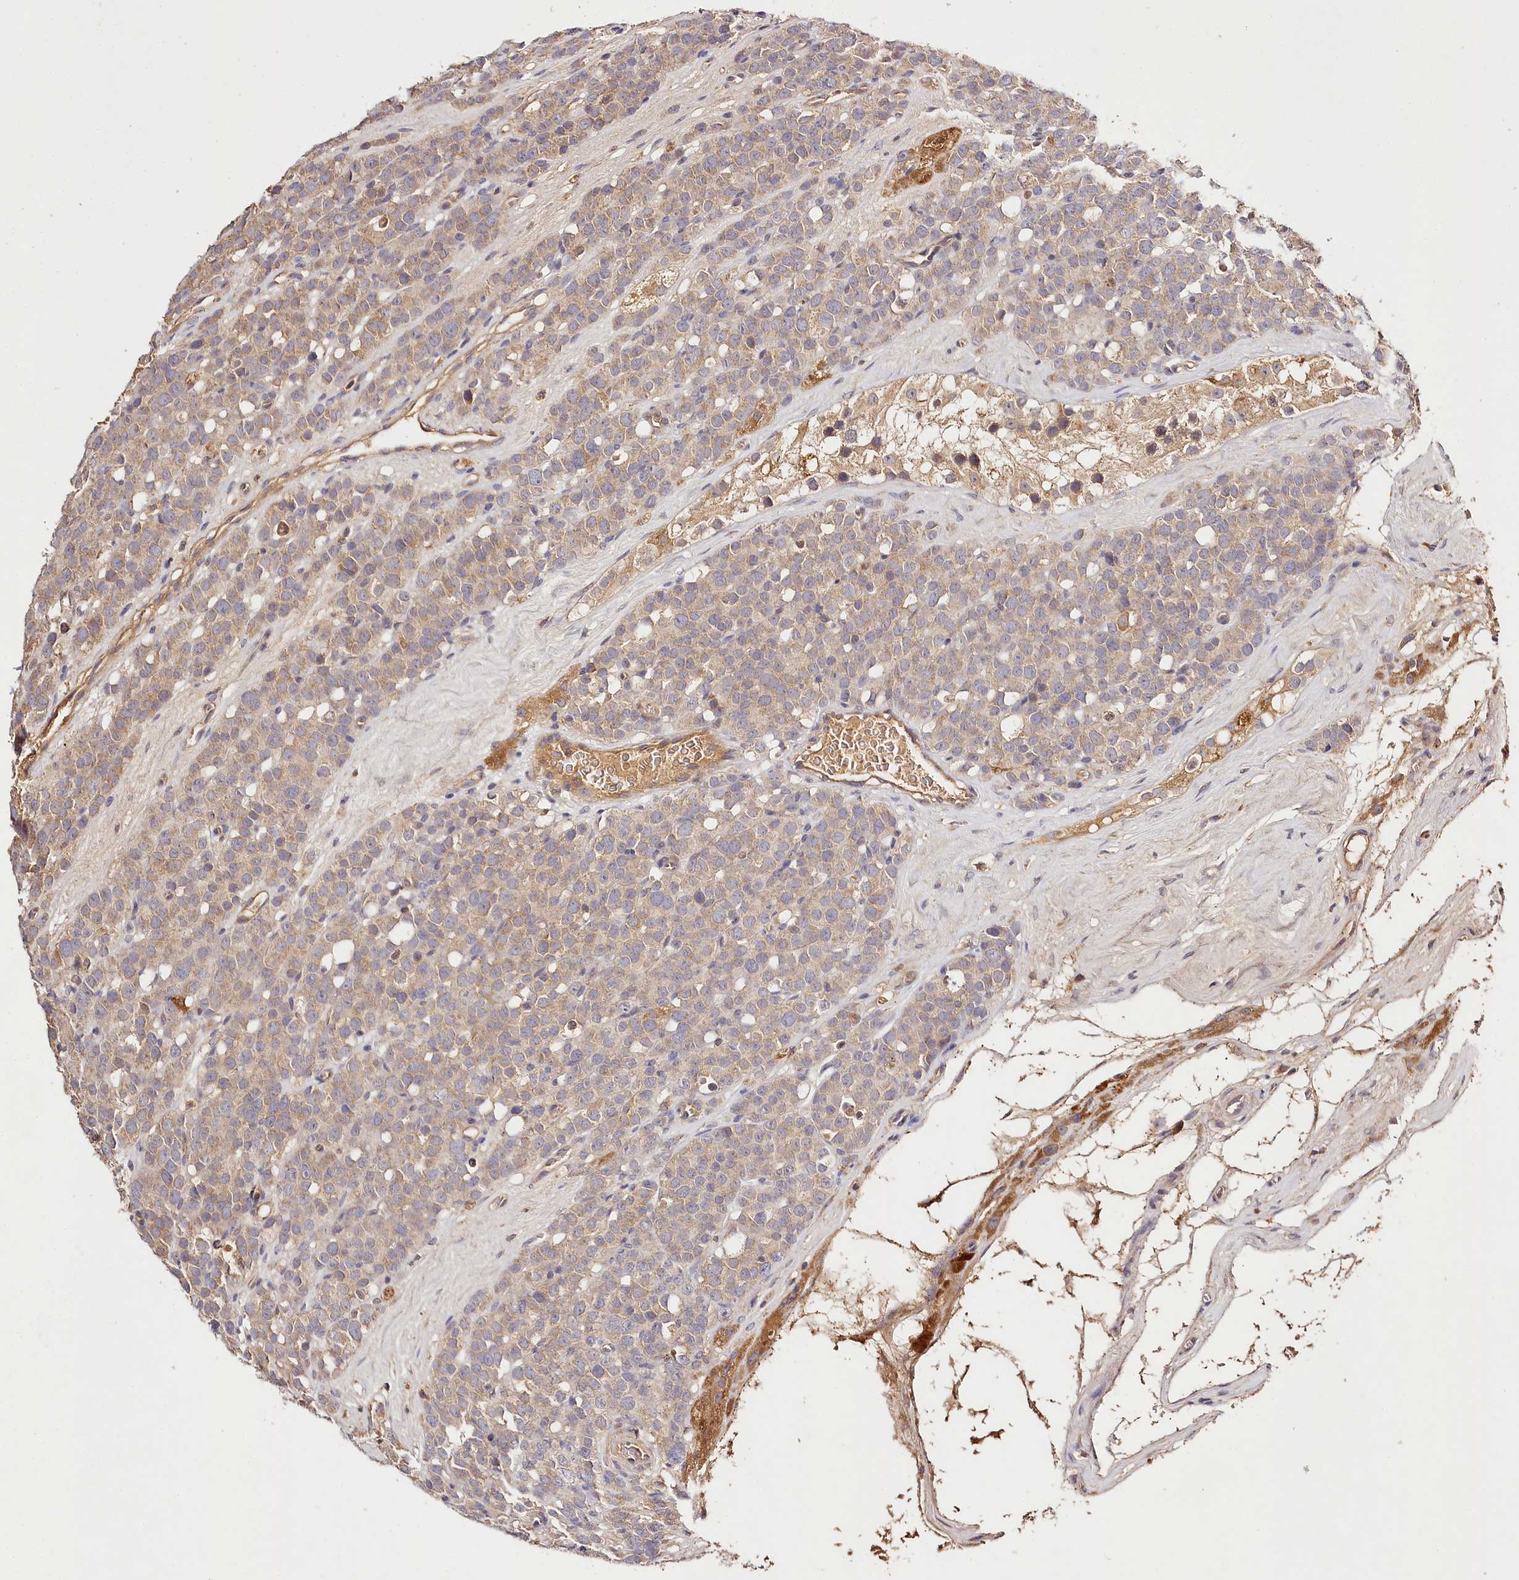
{"staining": {"intensity": "weak", "quantity": ">75%", "location": "cytoplasmic/membranous"}, "tissue": "testis cancer", "cell_type": "Tumor cells", "image_type": "cancer", "snomed": [{"axis": "morphology", "description": "Seminoma, NOS"}, {"axis": "topography", "description": "Testis"}], "caption": "IHC (DAB) staining of testis cancer (seminoma) demonstrates weak cytoplasmic/membranous protein staining in about >75% of tumor cells.", "gene": "LSS", "patient": {"sex": "male", "age": 71}}